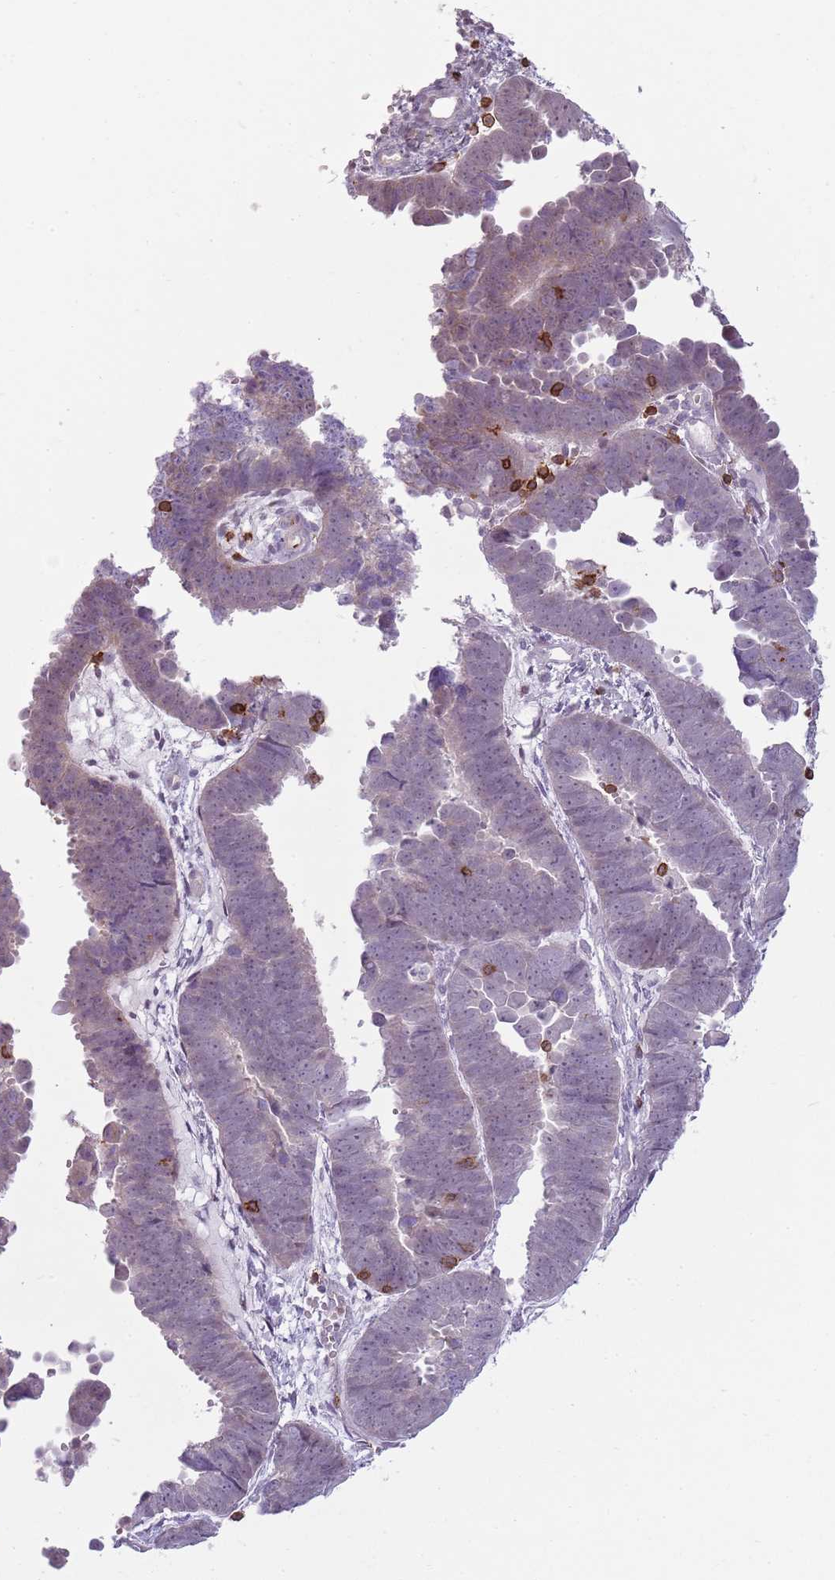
{"staining": {"intensity": "weak", "quantity": "<25%", "location": "cytoplasmic/membranous"}, "tissue": "endometrial cancer", "cell_type": "Tumor cells", "image_type": "cancer", "snomed": [{"axis": "morphology", "description": "Adenocarcinoma, NOS"}, {"axis": "topography", "description": "Endometrium"}], "caption": "Histopathology image shows no significant protein staining in tumor cells of endometrial adenocarcinoma.", "gene": "ZNF583", "patient": {"sex": "female", "age": 75}}